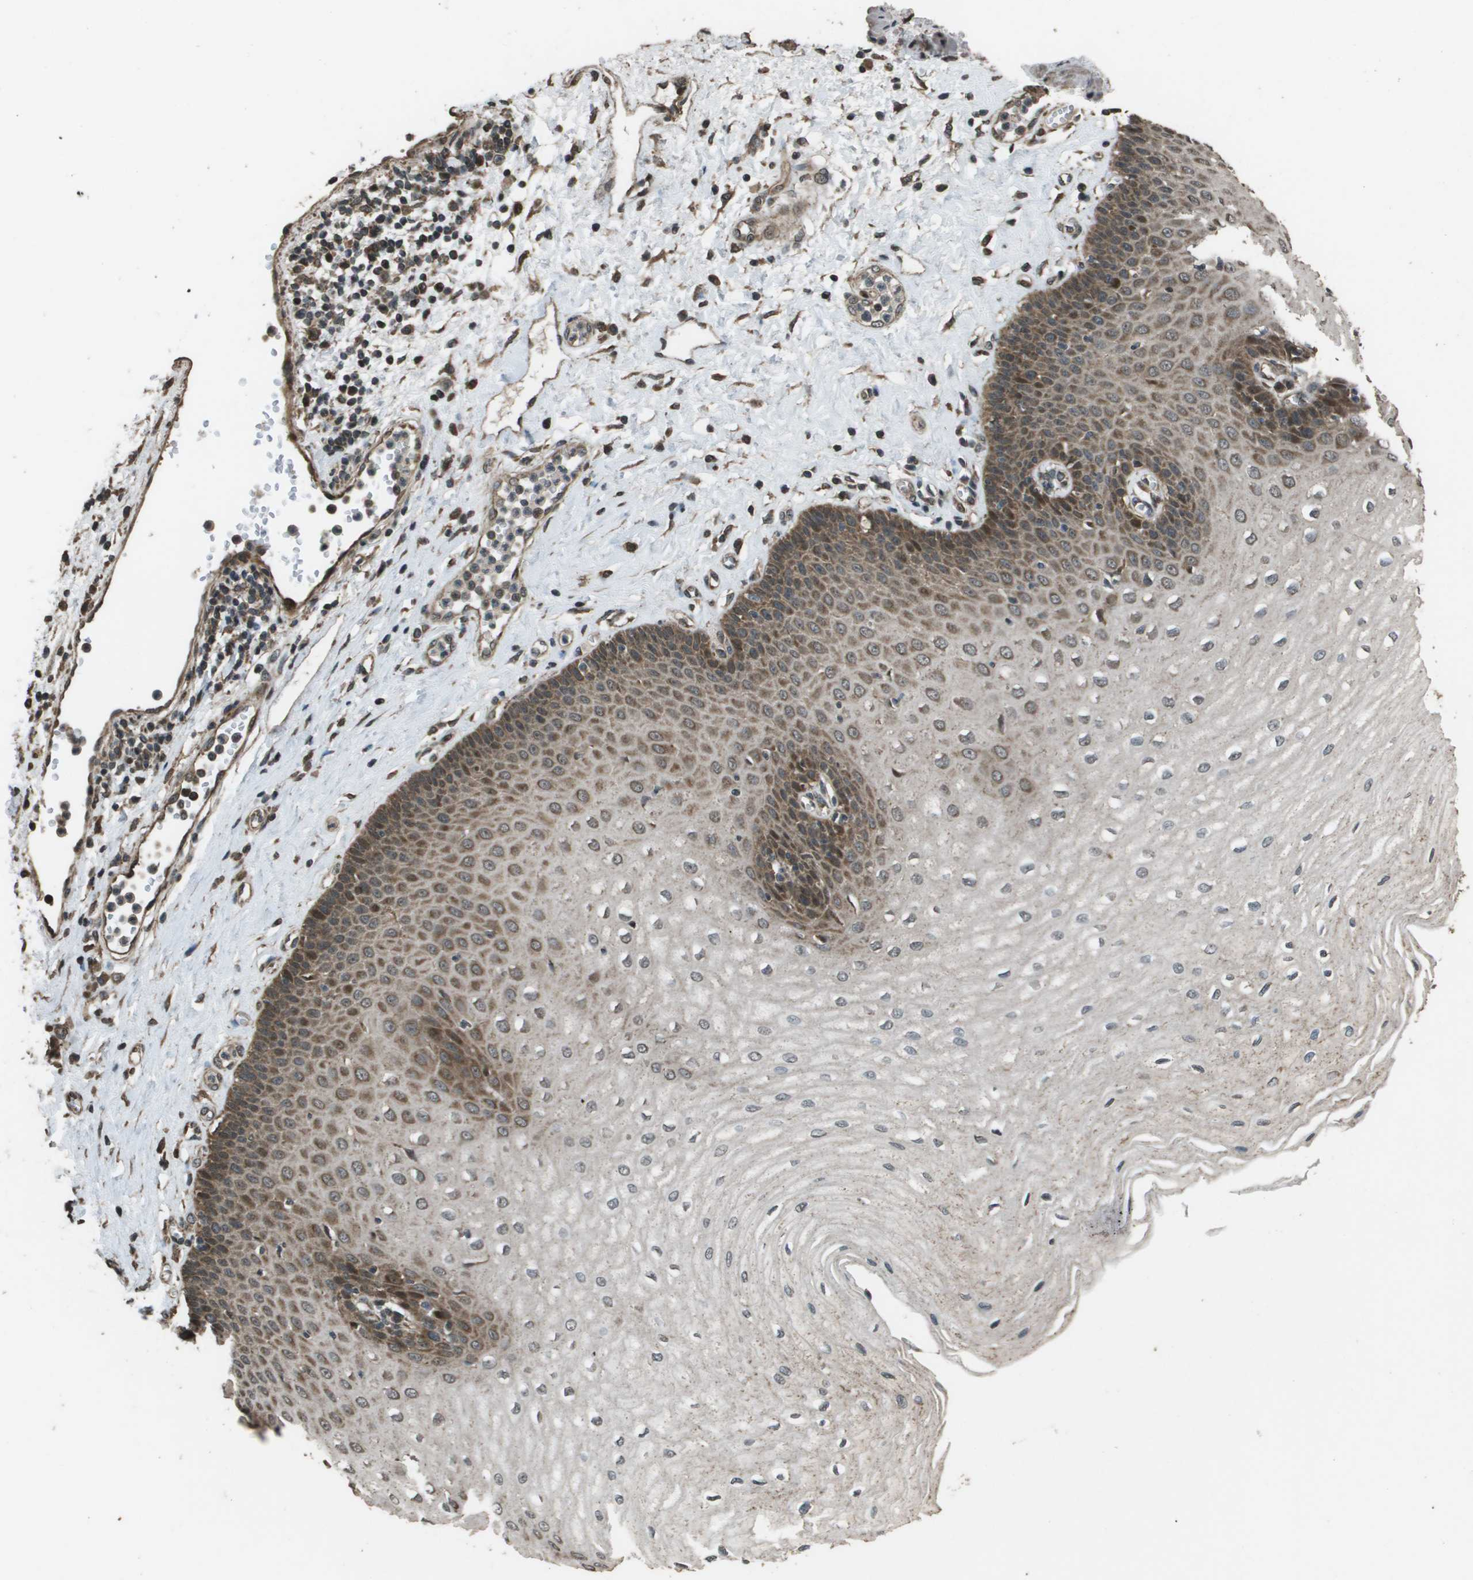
{"staining": {"intensity": "moderate", "quantity": "25%-75%", "location": "cytoplasmic/membranous"}, "tissue": "esophagus", "cell_type": "Squamous epithelial cells", "image_type": "normal", "snomed": [{"axis": "morphology", "description": "Normal tissue, NOS"}, {"axis": "morphology", "description": "Squamous cell carcinoma, NOS"}, {"axis": "topography", "description": "Esophagus"}], "caption": "Human esophagus stained with a protein marker exhibits moderate staining in squamous epithelial cells.", "gene": "FIG4", "patient": {"sex": "male", "age": 65}}